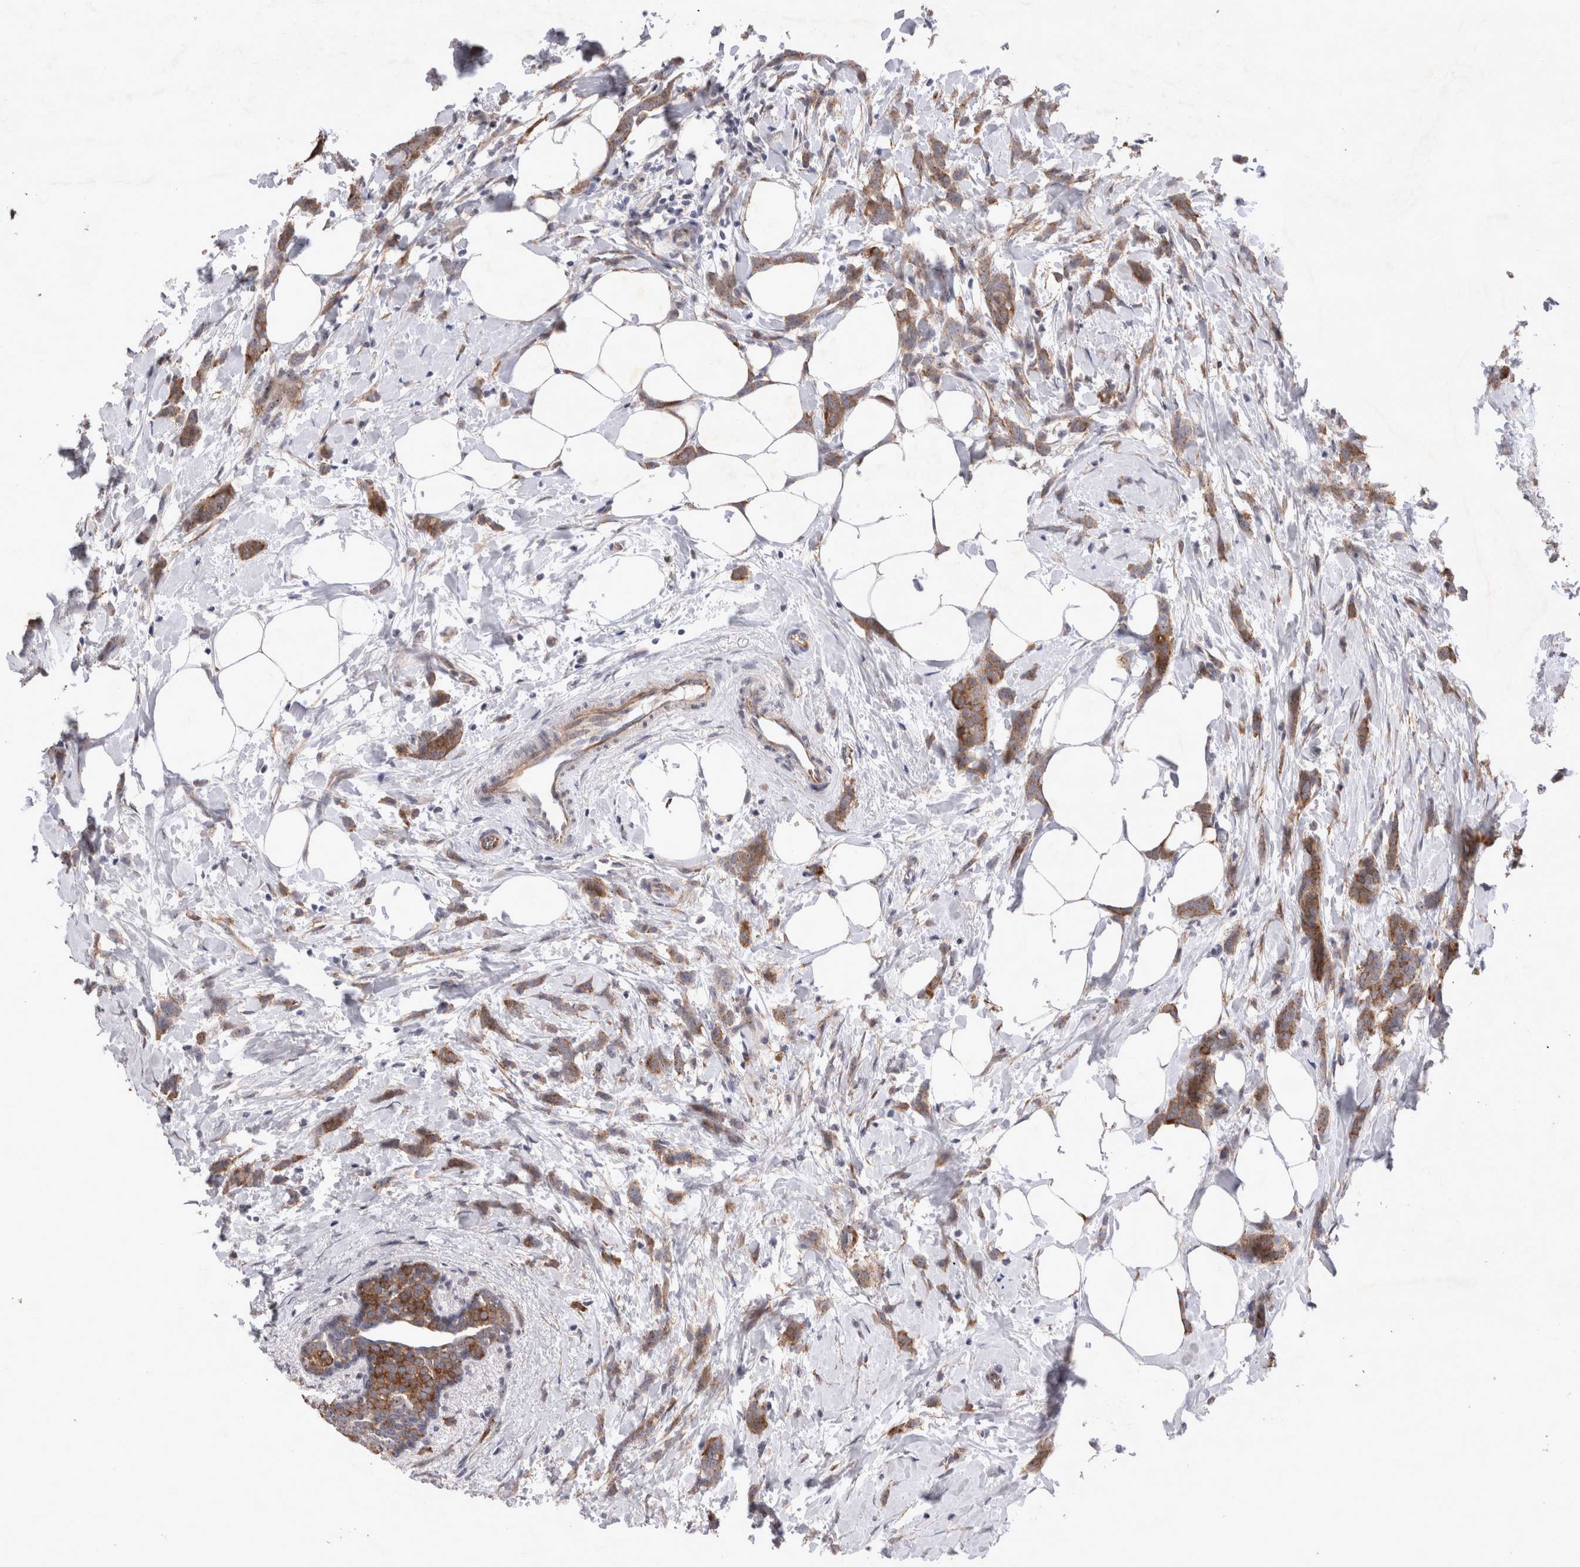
{"staining": {"intensity": "moderate", "quantity": ">75%", "location": "cytoplasmic/membranous"}, "tissue": "breast cancer", "cell_type": "Tumor cells", "image_type": "cancer", "snomed": [{"axis": "morphology", "description": "Lobular carcinoma, in situ"}, {"axis": "morphology", "description": "Lobular carcinoma"}, {"axis": "topography", "description": "Breast"}], "caption": "This is an image of immunohistochemistry (IHC) staining of breast cancer (lobular carcinoma in situ), which shows moderate expression in the cytoplasmic/membranous of tumor cells.", "gene": "STK11", "patient": {"sex": "female", "age": 41}}